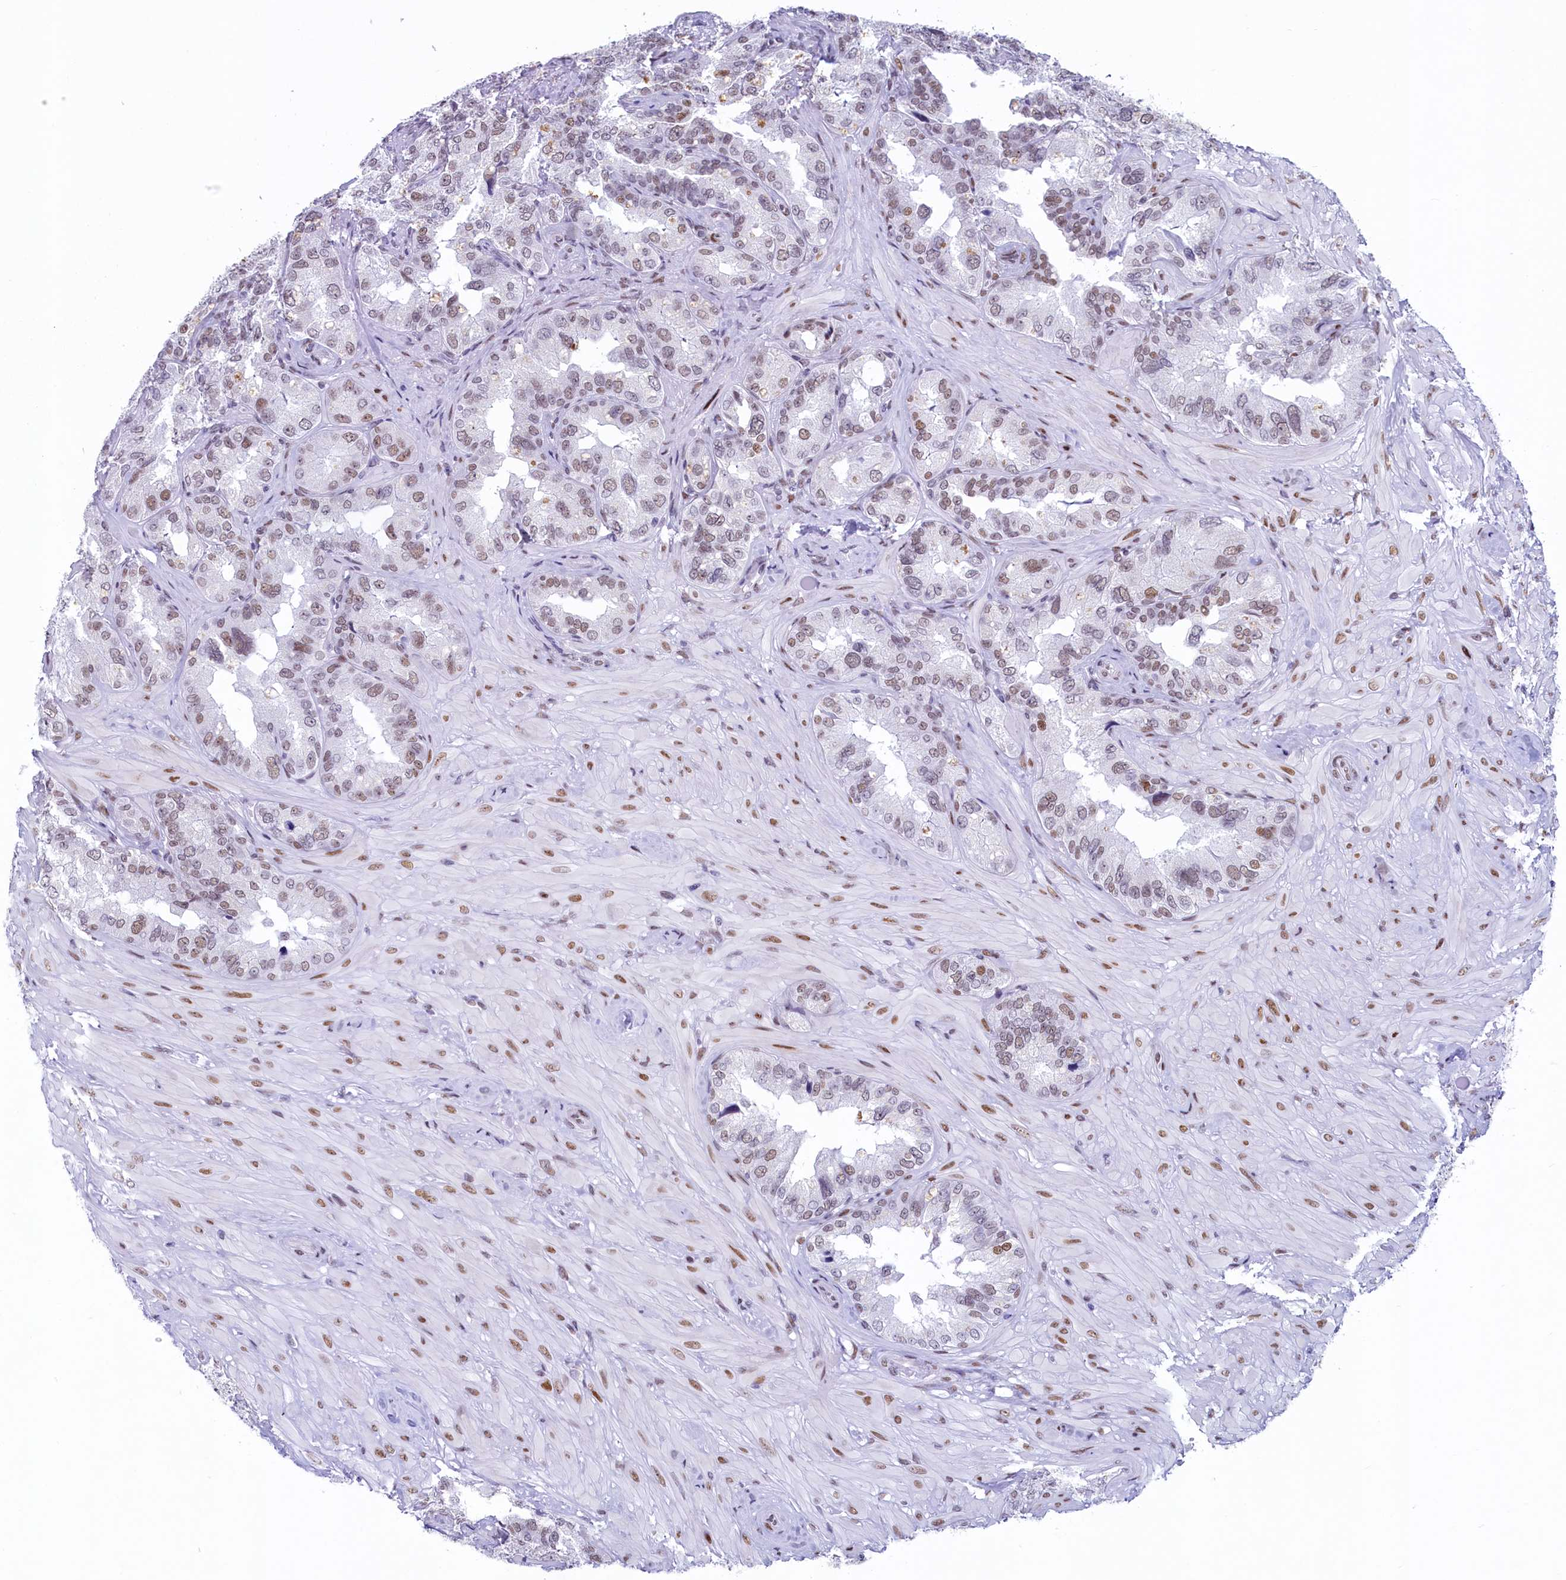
{"staining": {"intensity": "weak", "quantity": "25%-75%", "location": "nuclear"}, "tissue": "seminal vesicle", "cell_type": "Glandular cells", "image_type": "normal", "snomed": [{"axis": "morphology", "description": "Normal tissue, NOS"}, {"axis": "topography", "description": "Seminal veicle"}, {"axis": "topography", "description": "Peripheral nerve tissue"}], "caption": "A low amount of weak nuclear staining is appreciated in about 25%-75% of glandular cells in unremarkable seminal vesicle. (DAB (3,3'-diaminobenzidine) IHC with brightfield microscopy, high magnification).", "gene": "SUGP2", "patient": {"sex": "male", "age": 67}}